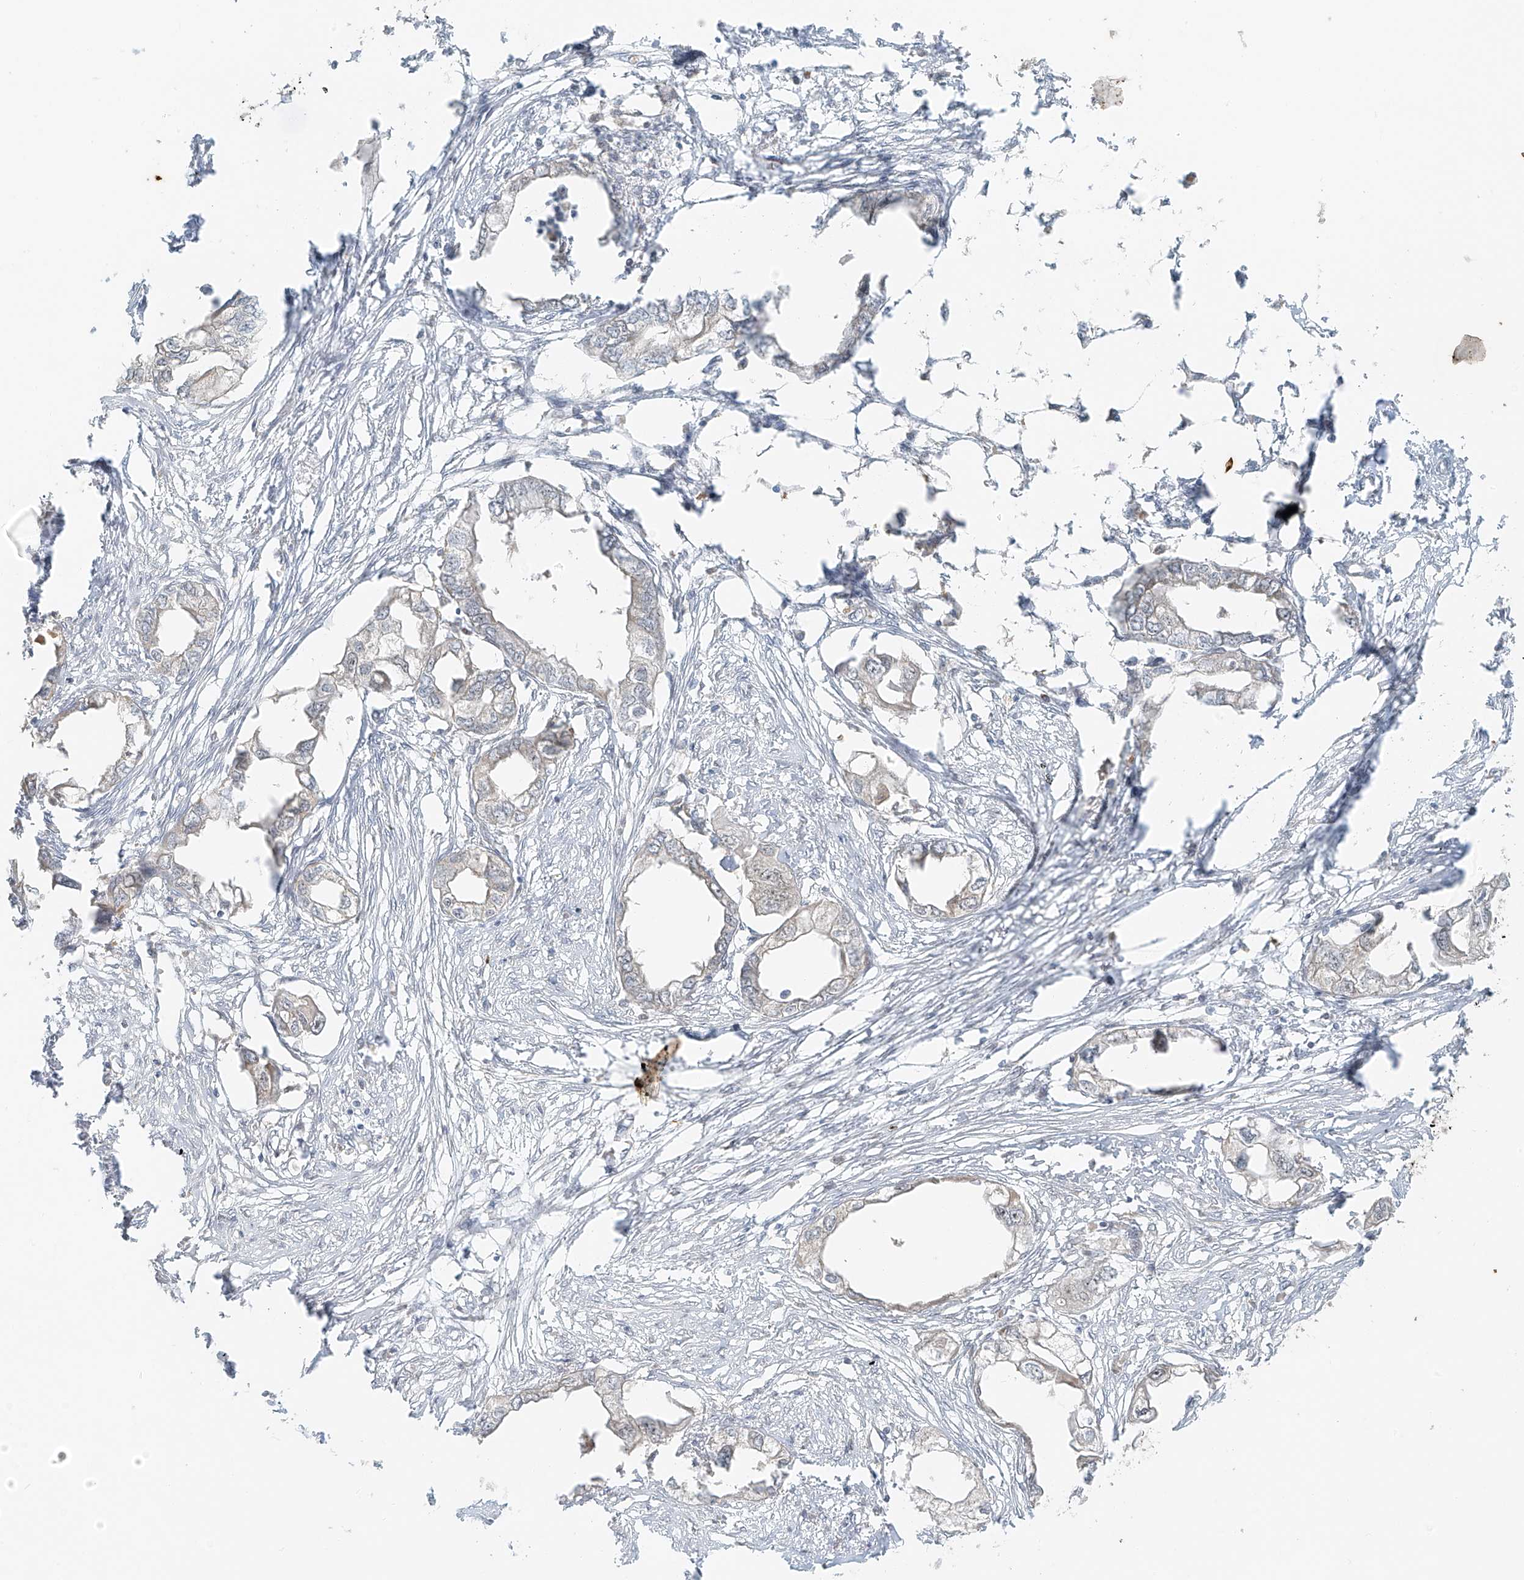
{"staining": {"intensity": "negative", "quantity": "none", "location": "none"}, "tissue": "endometrial cancer", "cell_type": "Tumor cells", "image_type": "cancer", "snomed": [{"axis": "morphology", "description": "Adenocarcinoma, NOS"}, {"axis": "morphology", "description": "Adenocarcinoma, metastatic, NOS"}, {"axis": "topography", "description": "Adipose tissue"}, {"axis": "topography", "description": "Endometrium"}], "caption": "A high-resolution histopathology image shows immunohistochemistry (IHC) staining of endometrial cancer, which reveals no significant positivity in tumor cells.", "gene": "MIPEP", "patient": {"sex": "female", "age": 67}}